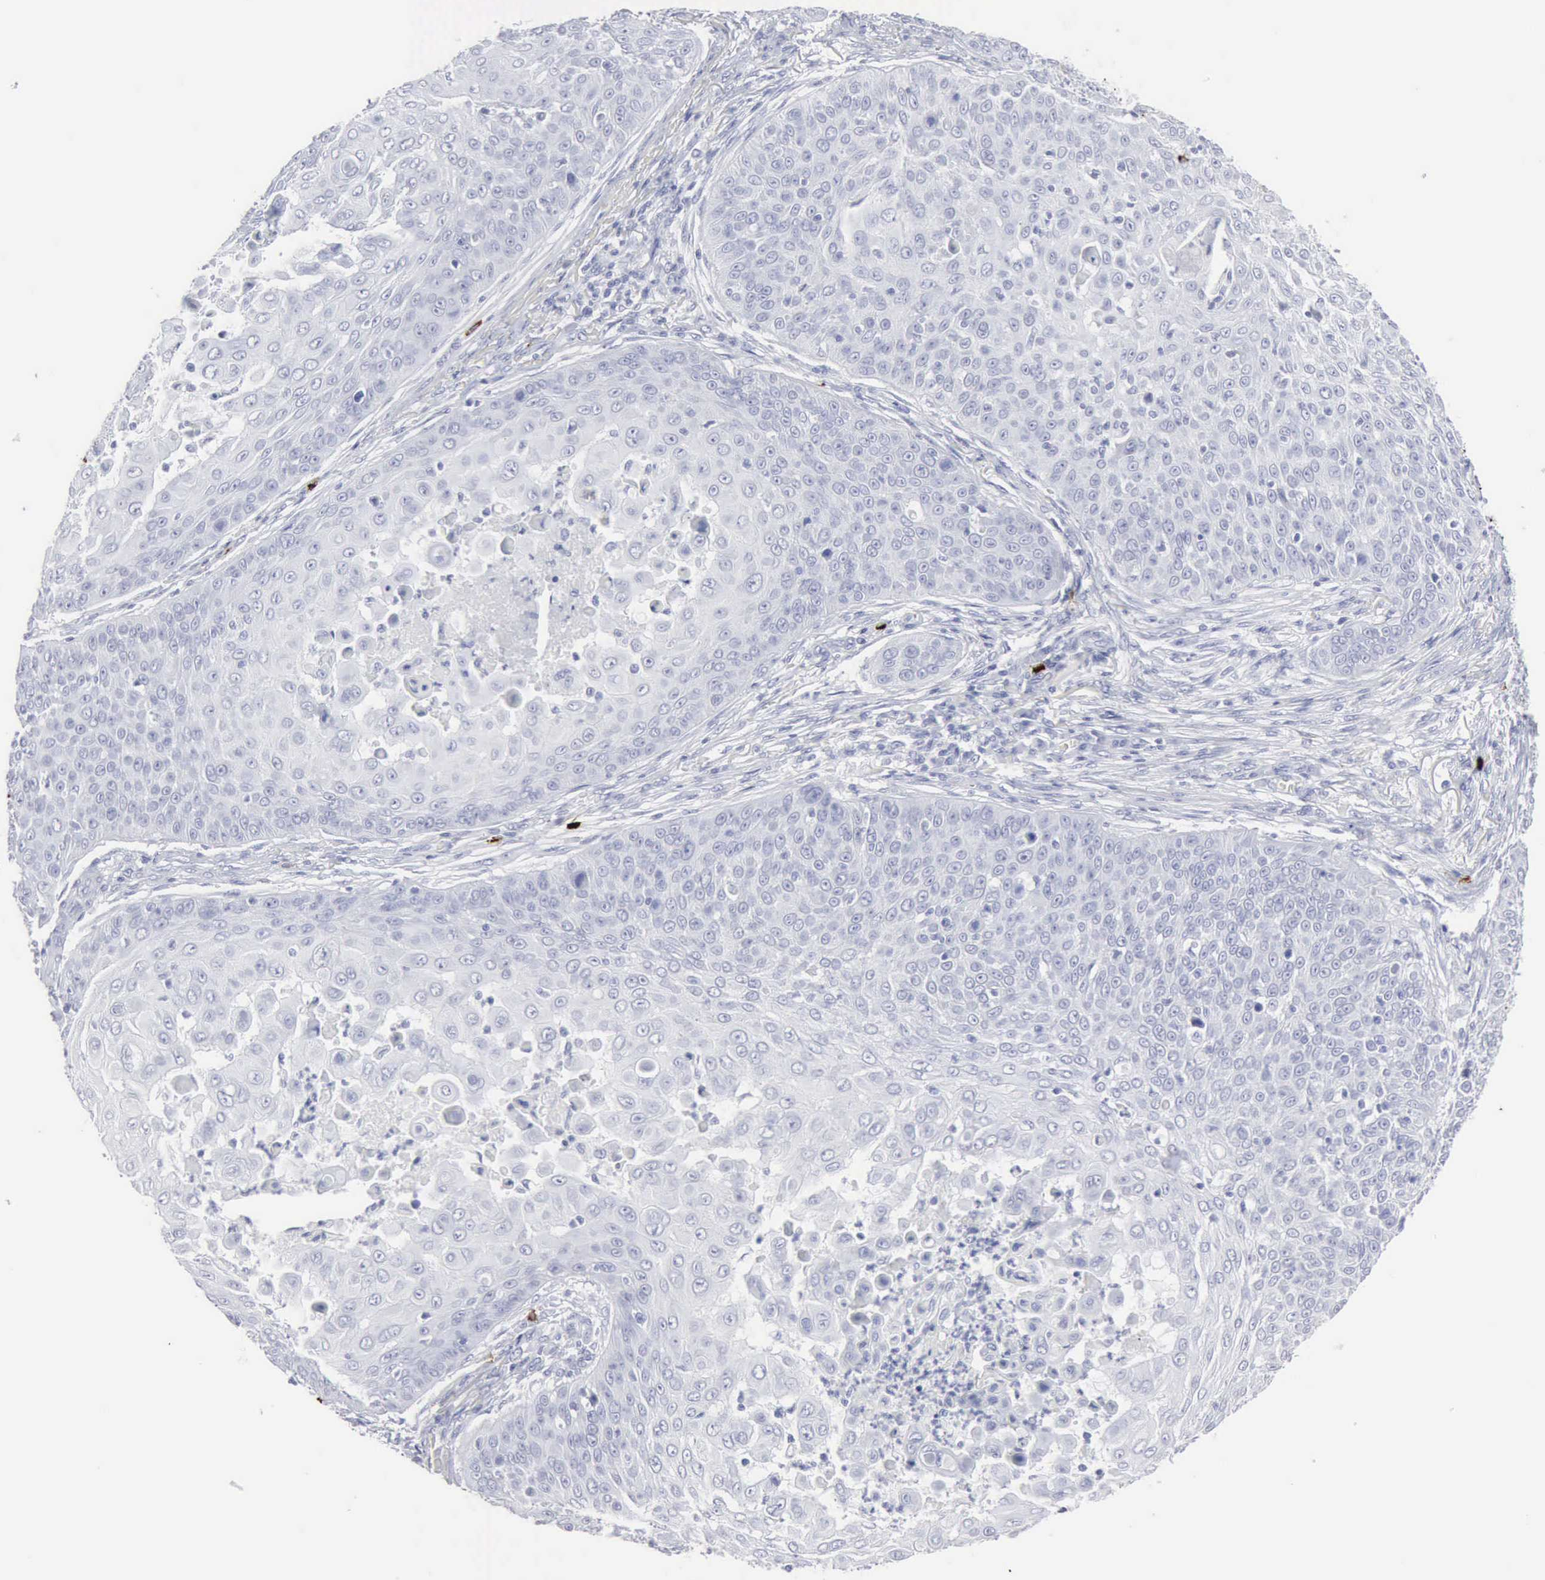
{"staining": {"intensity": "negative", "quantity": "none", "location": "none"}, "tissue": "skin cancer", "cell_type": "Tumor cells", "image_type": "cancer", "snomed": [{"axis": "morphology", "description": "Squamous cell carcinoma, NOS"}, {"axis": "topography", "description": "Skin"}], "caption": "Tumor cells are negative for protein expression in human skin cancer (squamous cell carcinoma).", "gene": "CMA1", "patient": {"sex": "male", "age": 82}}